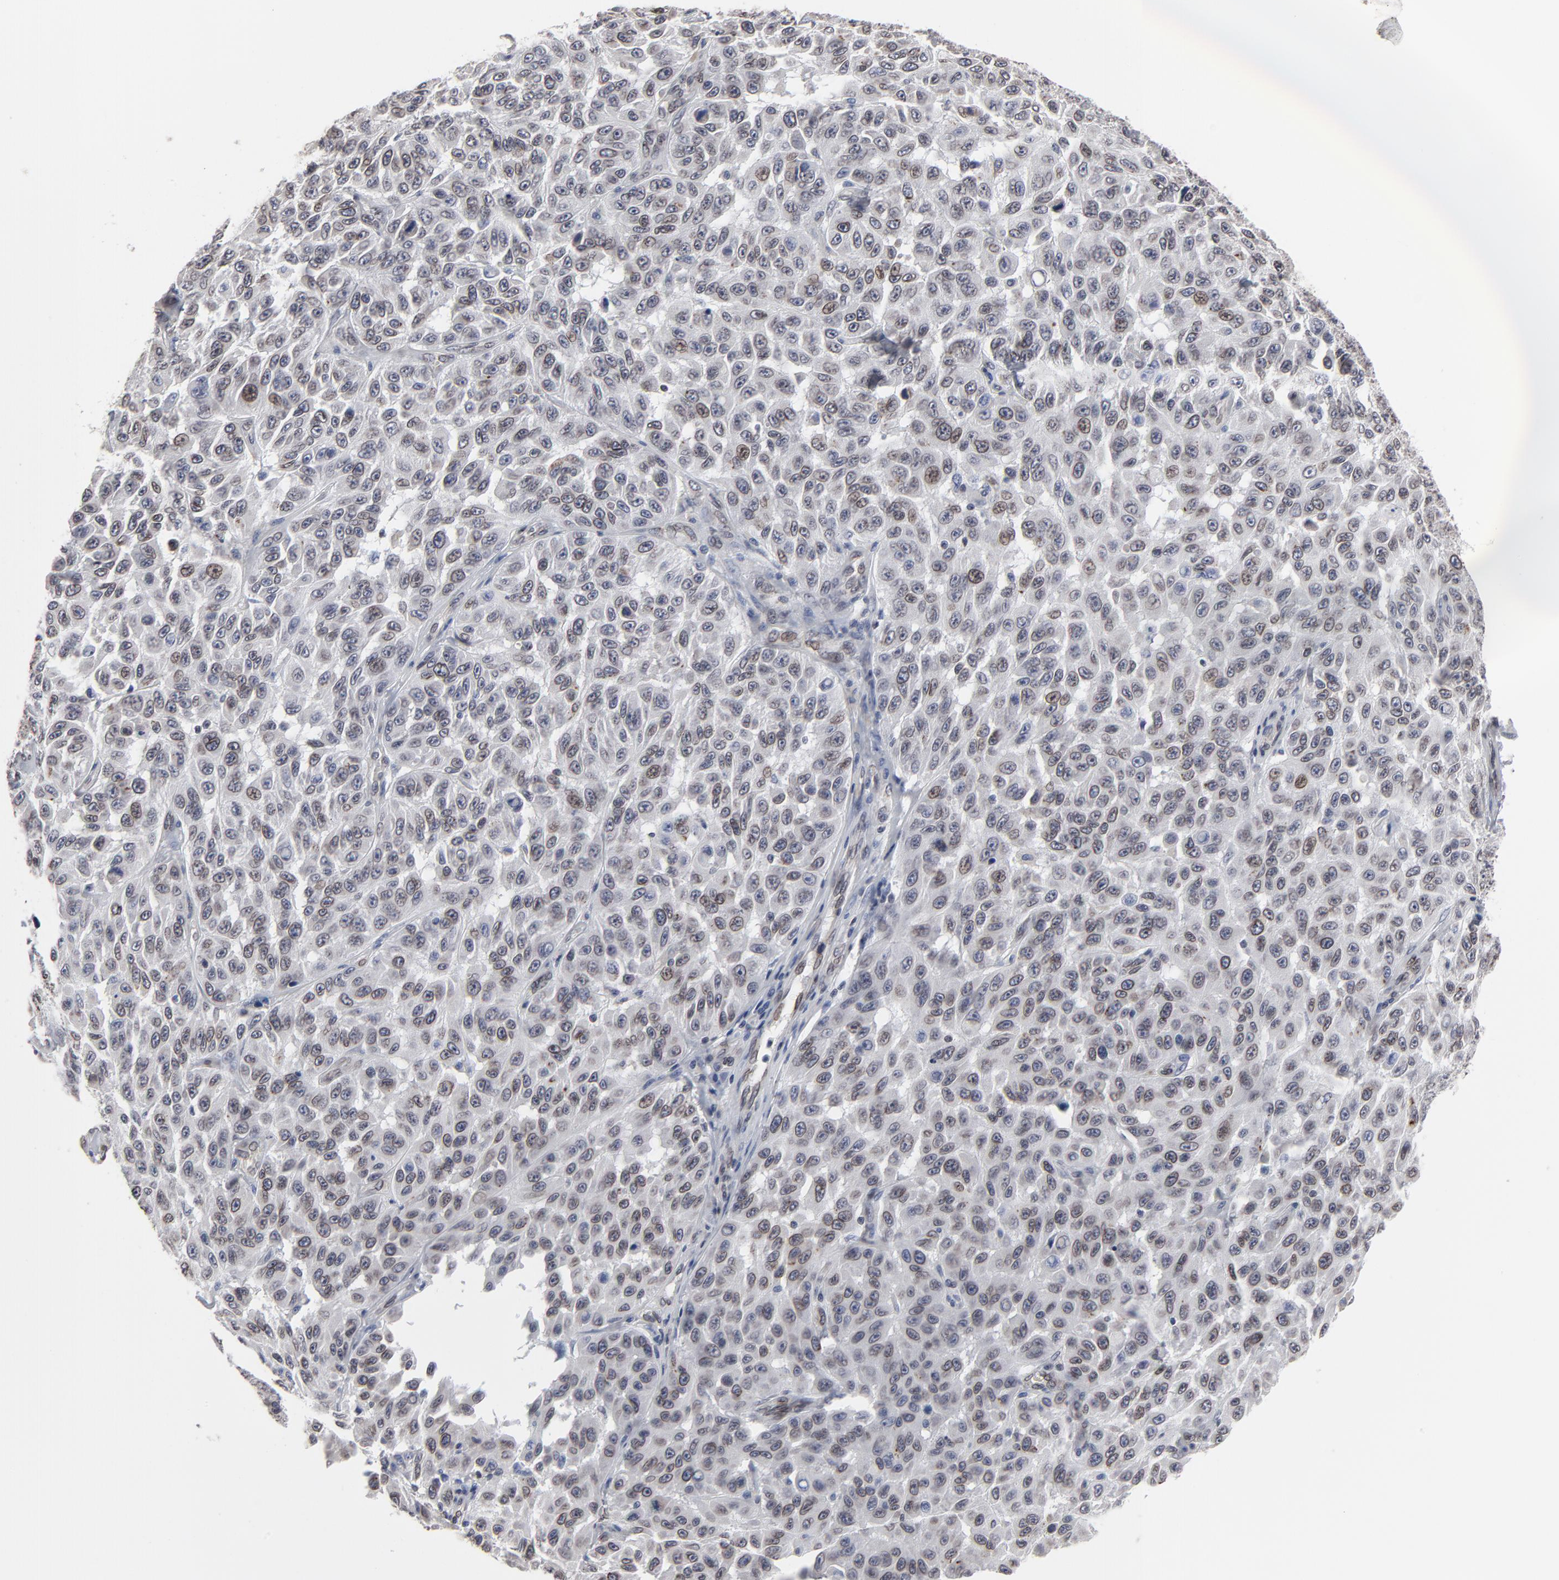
{"staining": {"intensity": "weak", "quantity": ">75%", "location": "cytoplasmic/membranous,nuclear"}, "tissue": "melanoma", "cell_type": "Tumor cells", "image_type": "cancer", "snomed": [{"axis": "morphology", "description": "Malignant melanoma, NOS"}, {"axis": "topography", "description": "Skin"}], "caption": "Malignant melanoma tissue displays weak cytoplasmic/membranous and nuclear staining in about >75% of tumor cells, visualized by immunohistochemistry.", "gene": "SYNE2", "patient": {"sex": "male", "age": 30}}